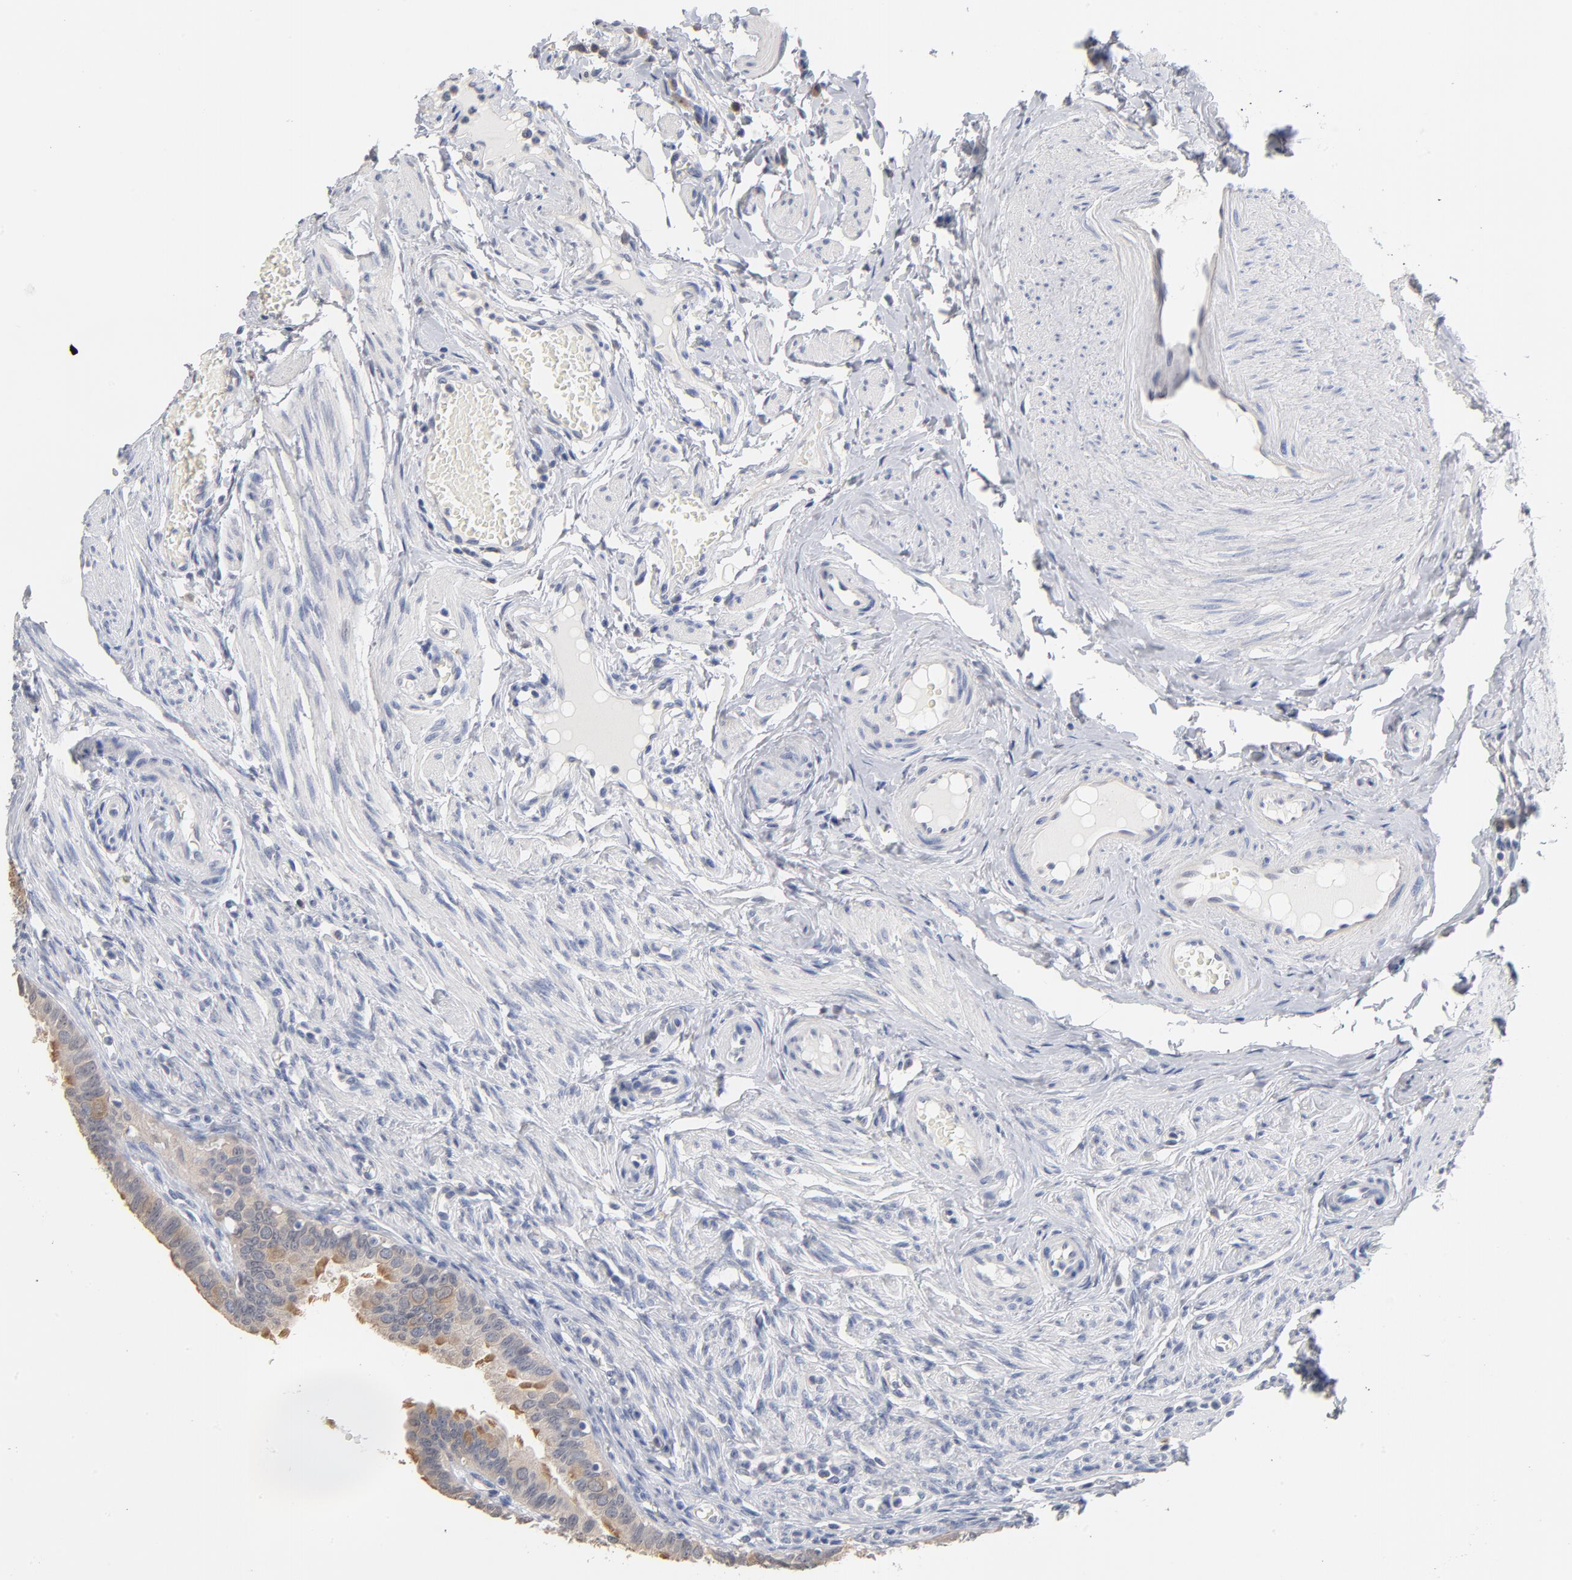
{"staining": {"intensity": "moderate", "quantity": ">75%", "location": "cytoplasmic/membranous"}, "tissue": "fallopian tube", "cell_type": "Glandular cells", "image_type": "normal", "snomed": [{"axis": "morphology", "description": "Normal tissue, NOS"}, {"axis": "topography", "description": "Fallopian tube"}, {"axis": "topography", "description": "Ovary"}], "caption": "Normal fallopian tube reveals moderate cytoplasmic/membranous positivity in approximately >75% of glandular cells.", "gene": "DNAL4", "patient": {"sex": "female", "age": 51}}